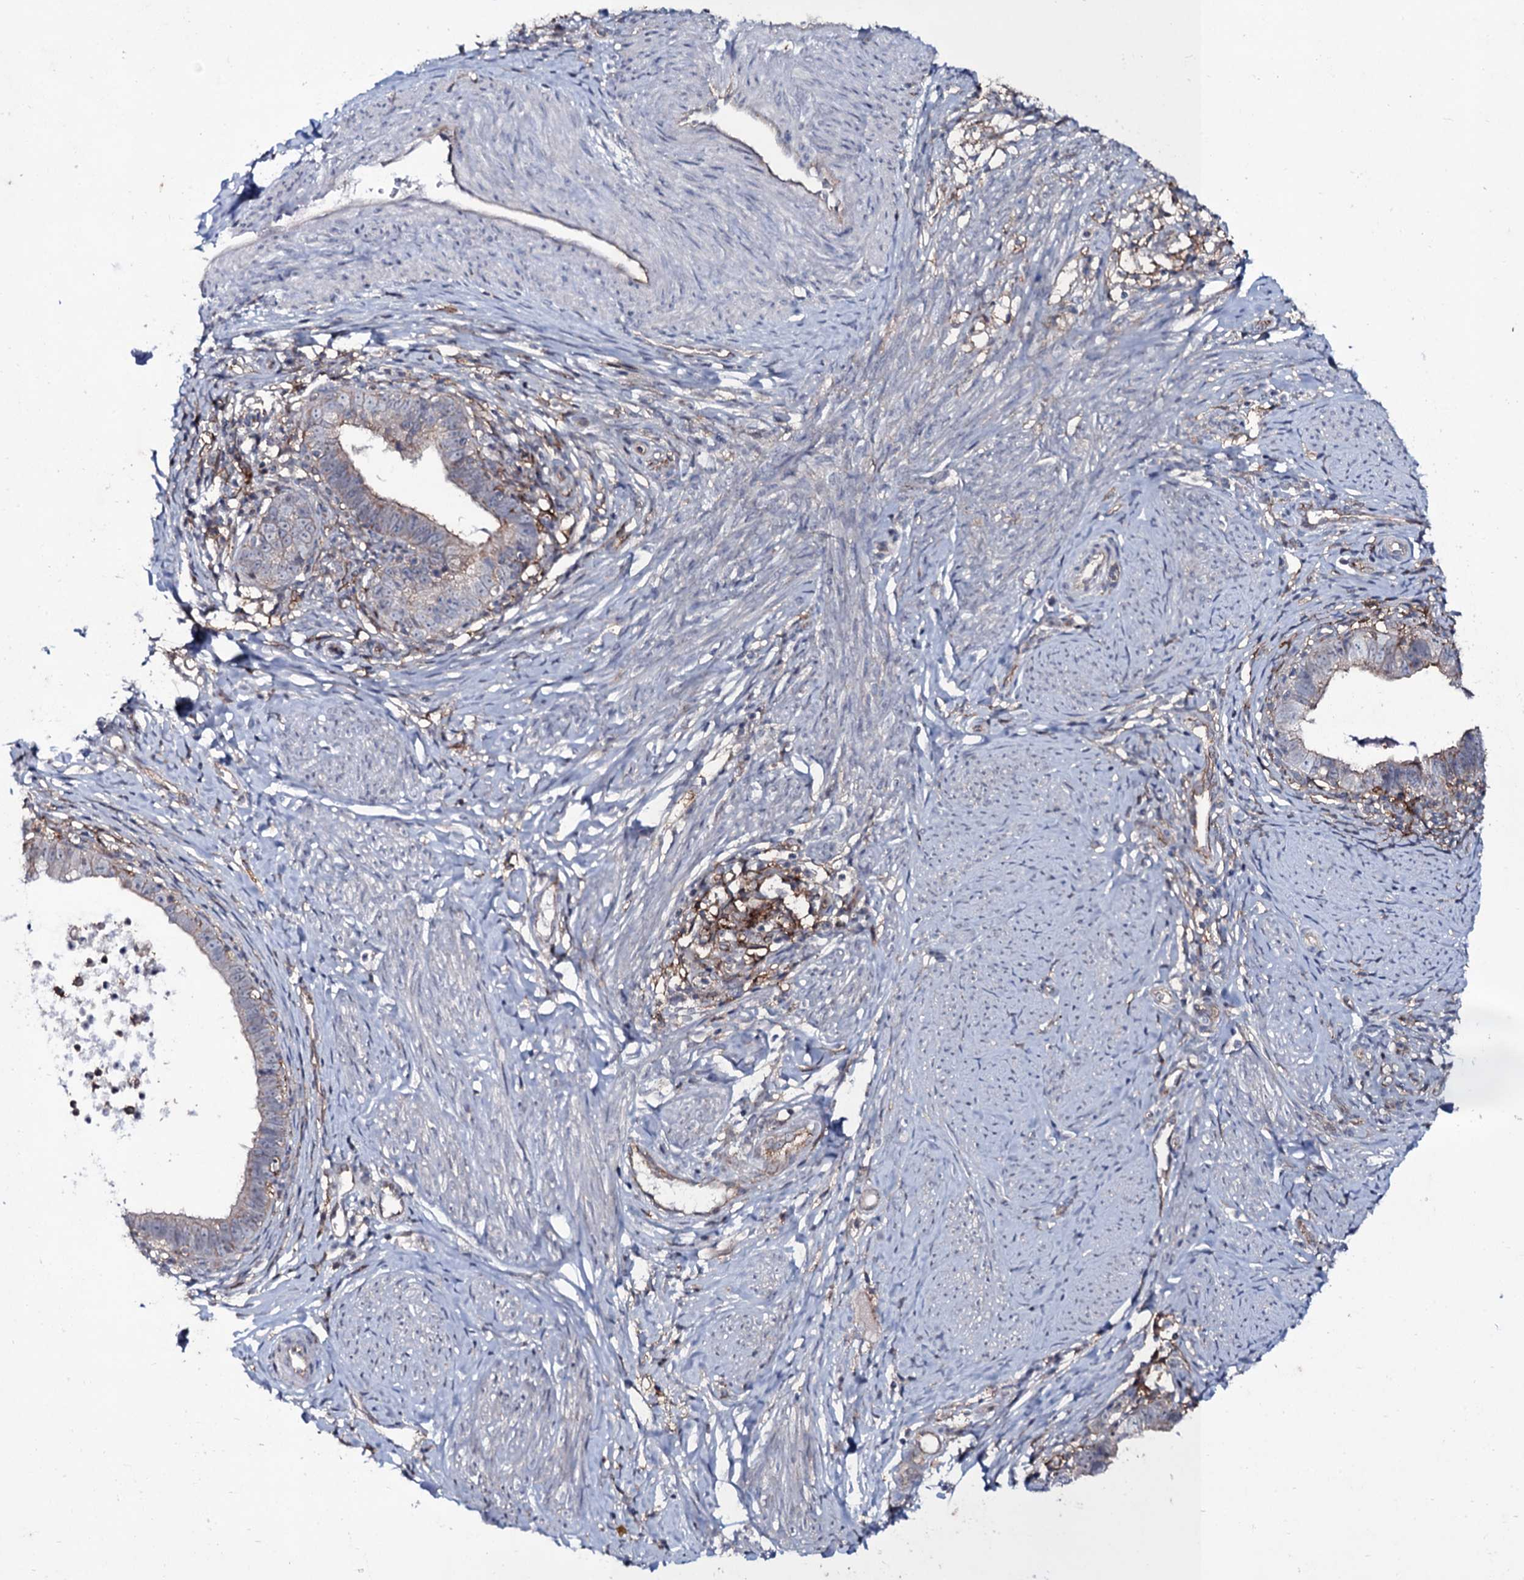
{"staining": {"intensity": "negative", "quantity": "none", "location": "none"}, "tissue": "cervical cancer", "cell_type": "Tumor cells", "image_type": "cancer", "snomed": [{"axis": "morphology", "description": "Adenocarcinoma, NOS"}, {"axis": "topography", "description": "Cervix"}], "caption": "Histopathology image shows no significant protein staining in tumor cells of cervical cancer.", "gene": "SNAP23", "patient": {"sex": "female", "age": 36}}